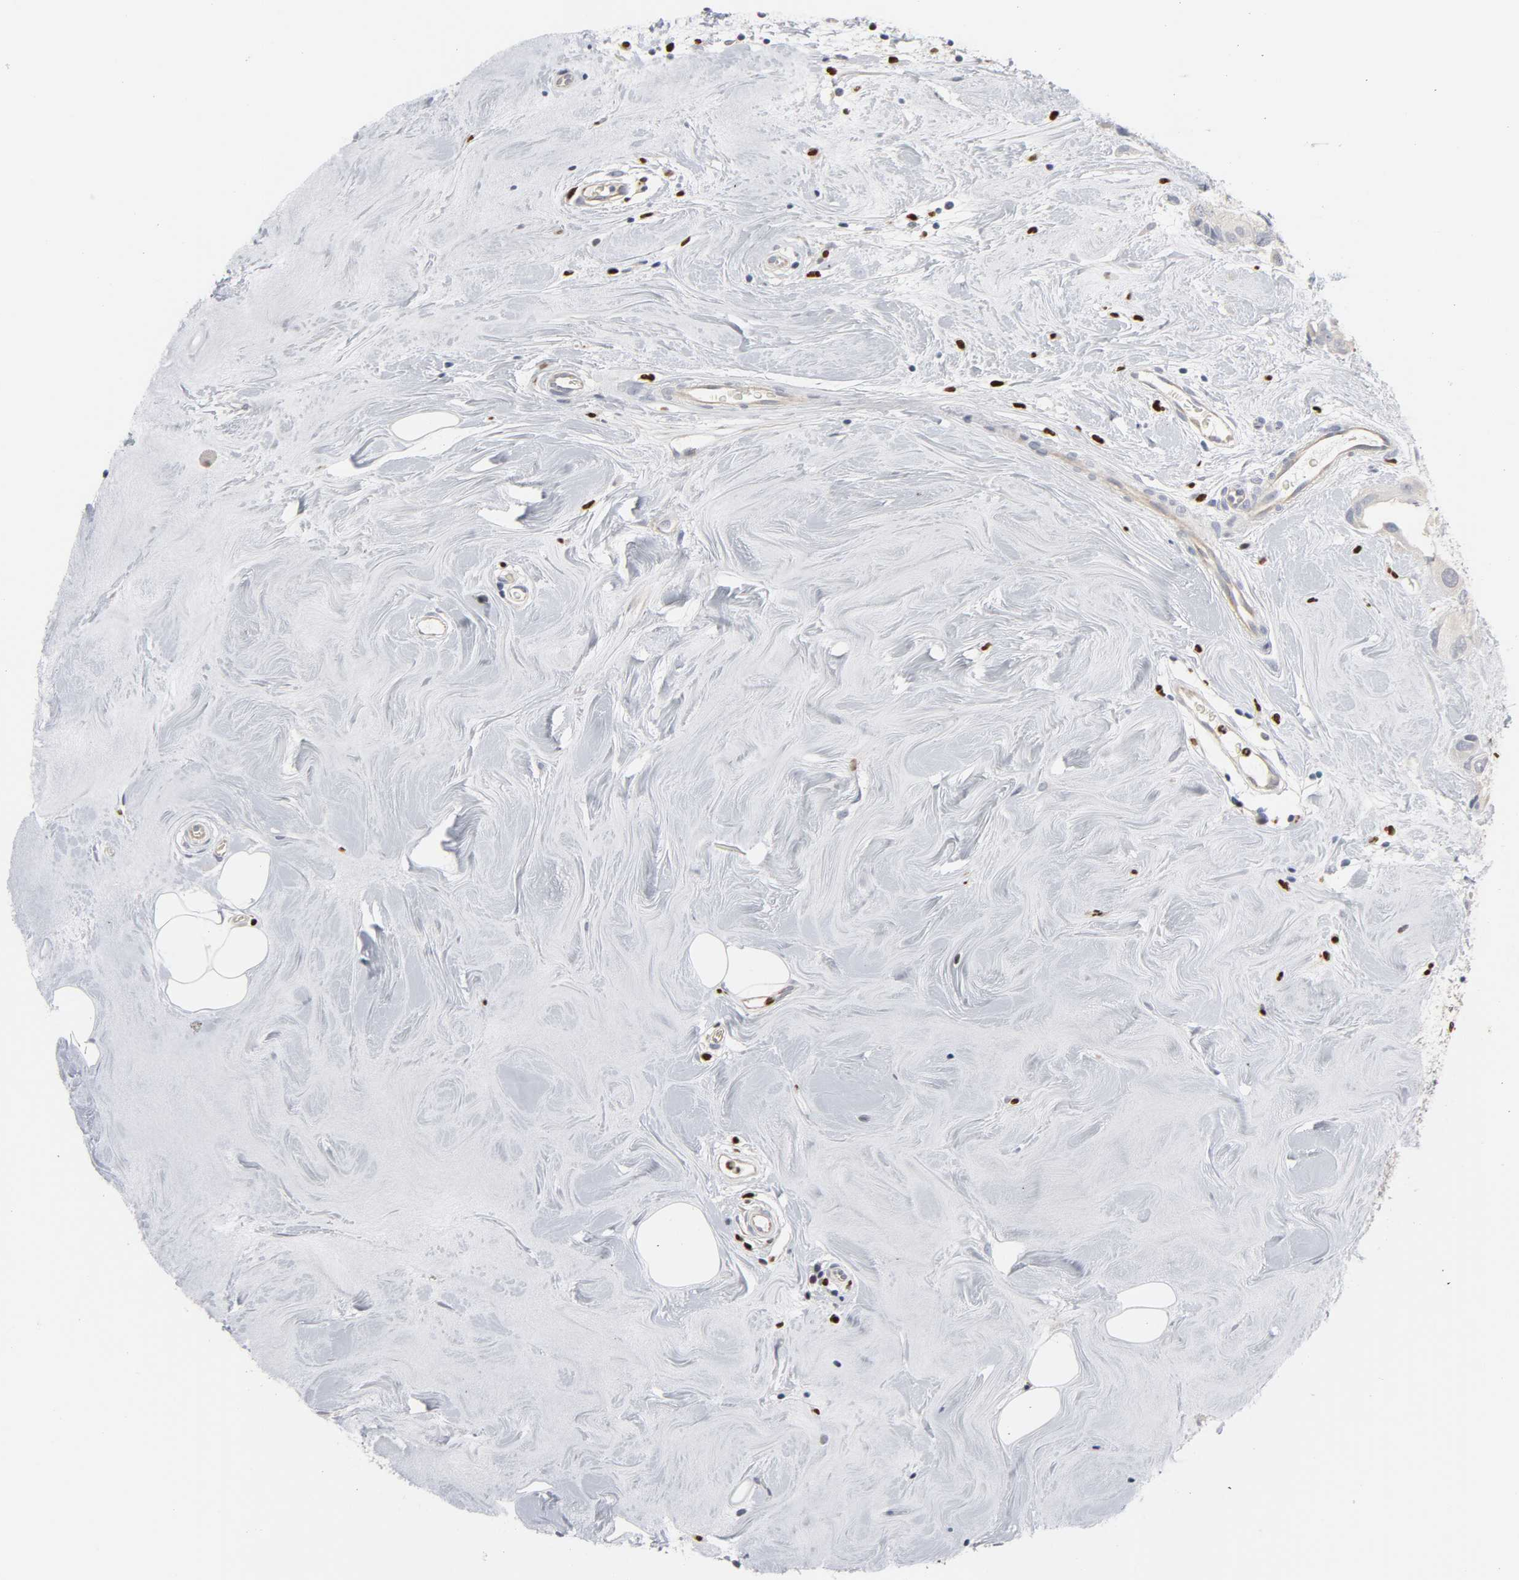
{"staining": {"intensity": "negative", "quantity": "none", "location": "none"}, "tissue": "breast cancer", "cell_type": "Tumor cells", "image_type": "cancer", "snomed": [{"axis": "morphology", "description": "Duct carcinoma"}, {"axis": "topography", "description": "Breast"}], "caption": "IHC image of breast invasive ductal carcinoma stained for a protein (brown), which demonstrates no expression in tumor cells.", "gene": "SPI1", "patient": {"sex": "female", "age": 40}}